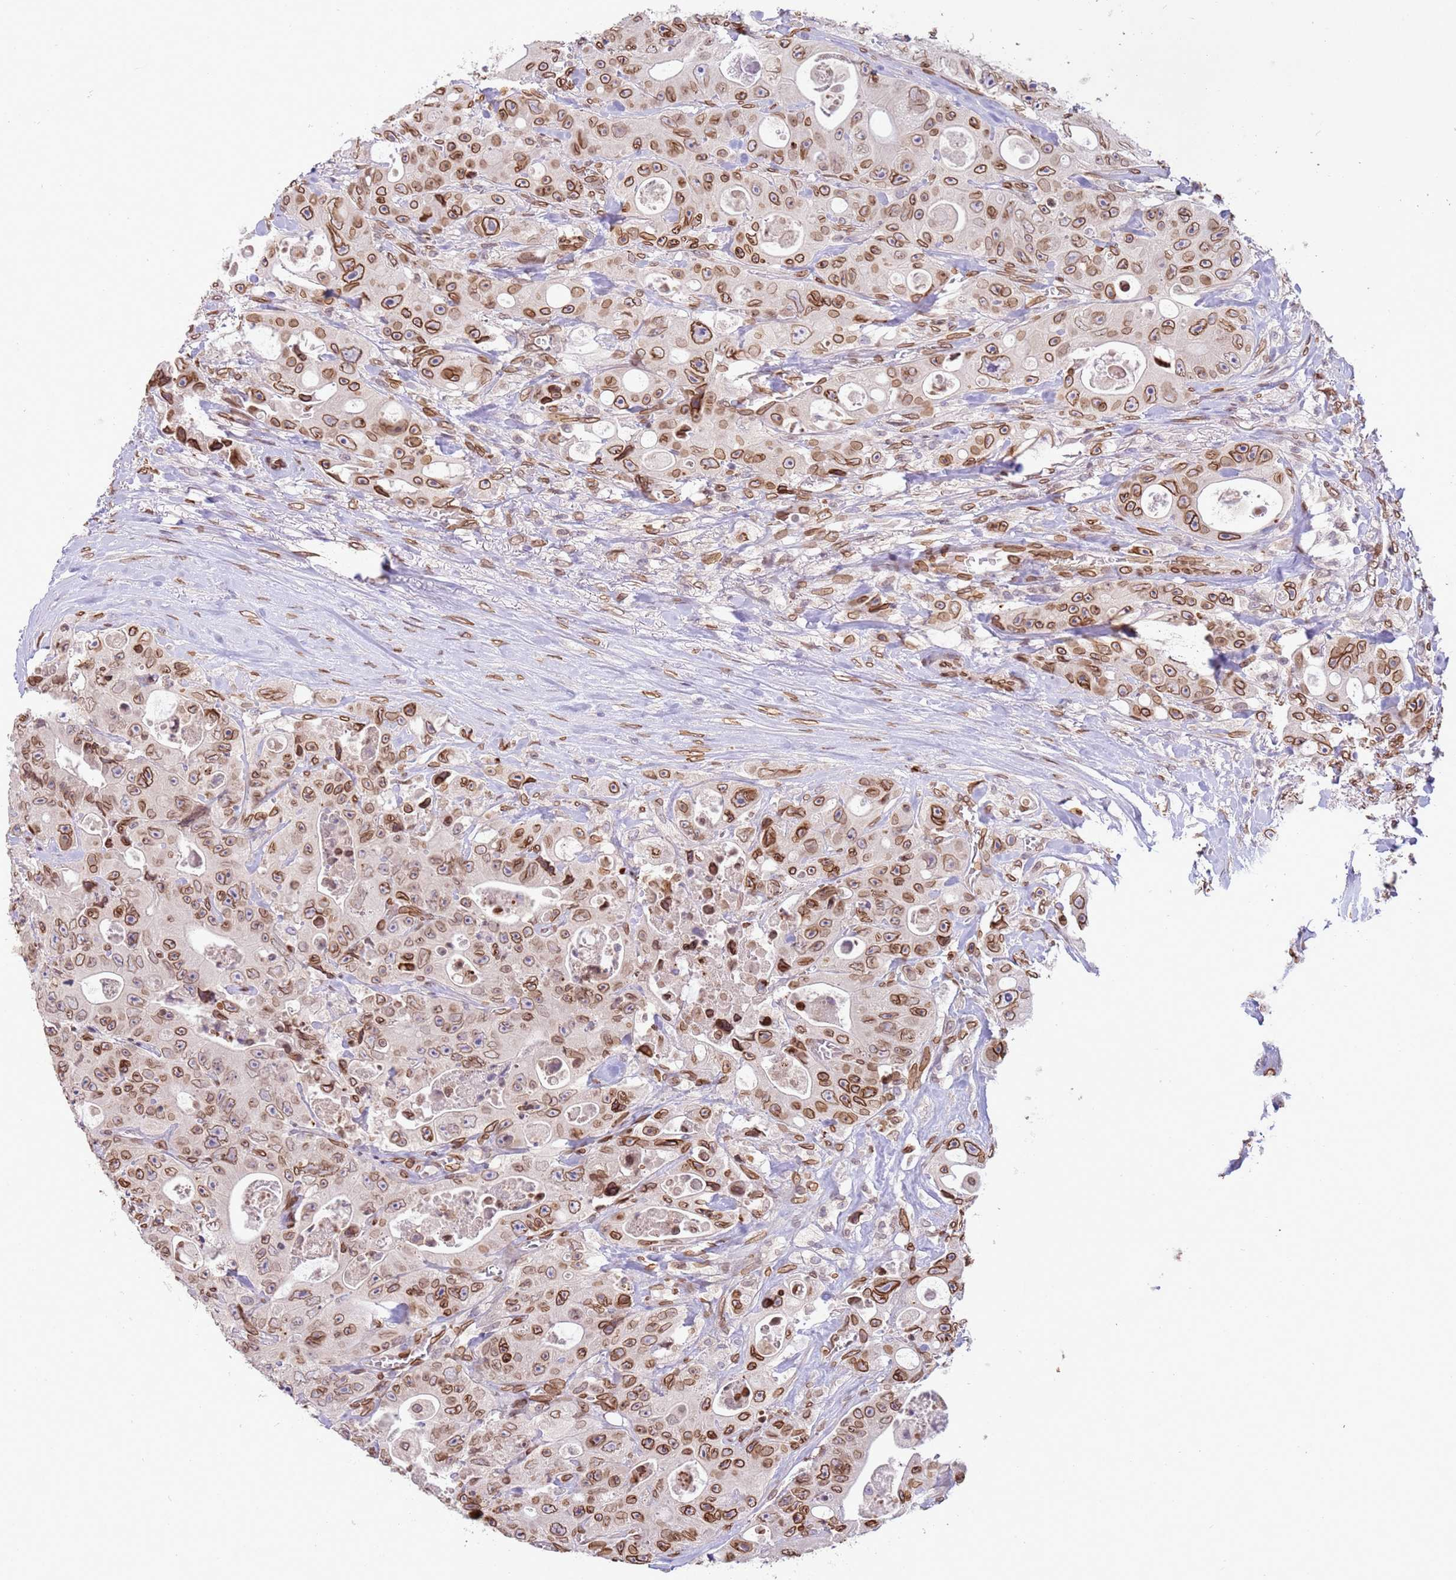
{"staining": {"intensity": "moderate", "quantity": ">75%", "location": "cytoplasmic/membranous,nuclear"}, "tissue": "colorectal cancer", "cell_type": "Tumor cells", "image_type": "cancer", "snomed": [{"axis": "morphology", "description": "Adenocarcinoma, NOS"}, {"axis": "topography", "description": "Colon"}], "caption": "This is an image of IHC staining of colorectal adenocarcinoma, which shows moderate staining in the cytoplasmic/membranous and nuclear of tumor cells.", "gene": "TMEM47", "patient": {"sex": "female", "age": 46}}